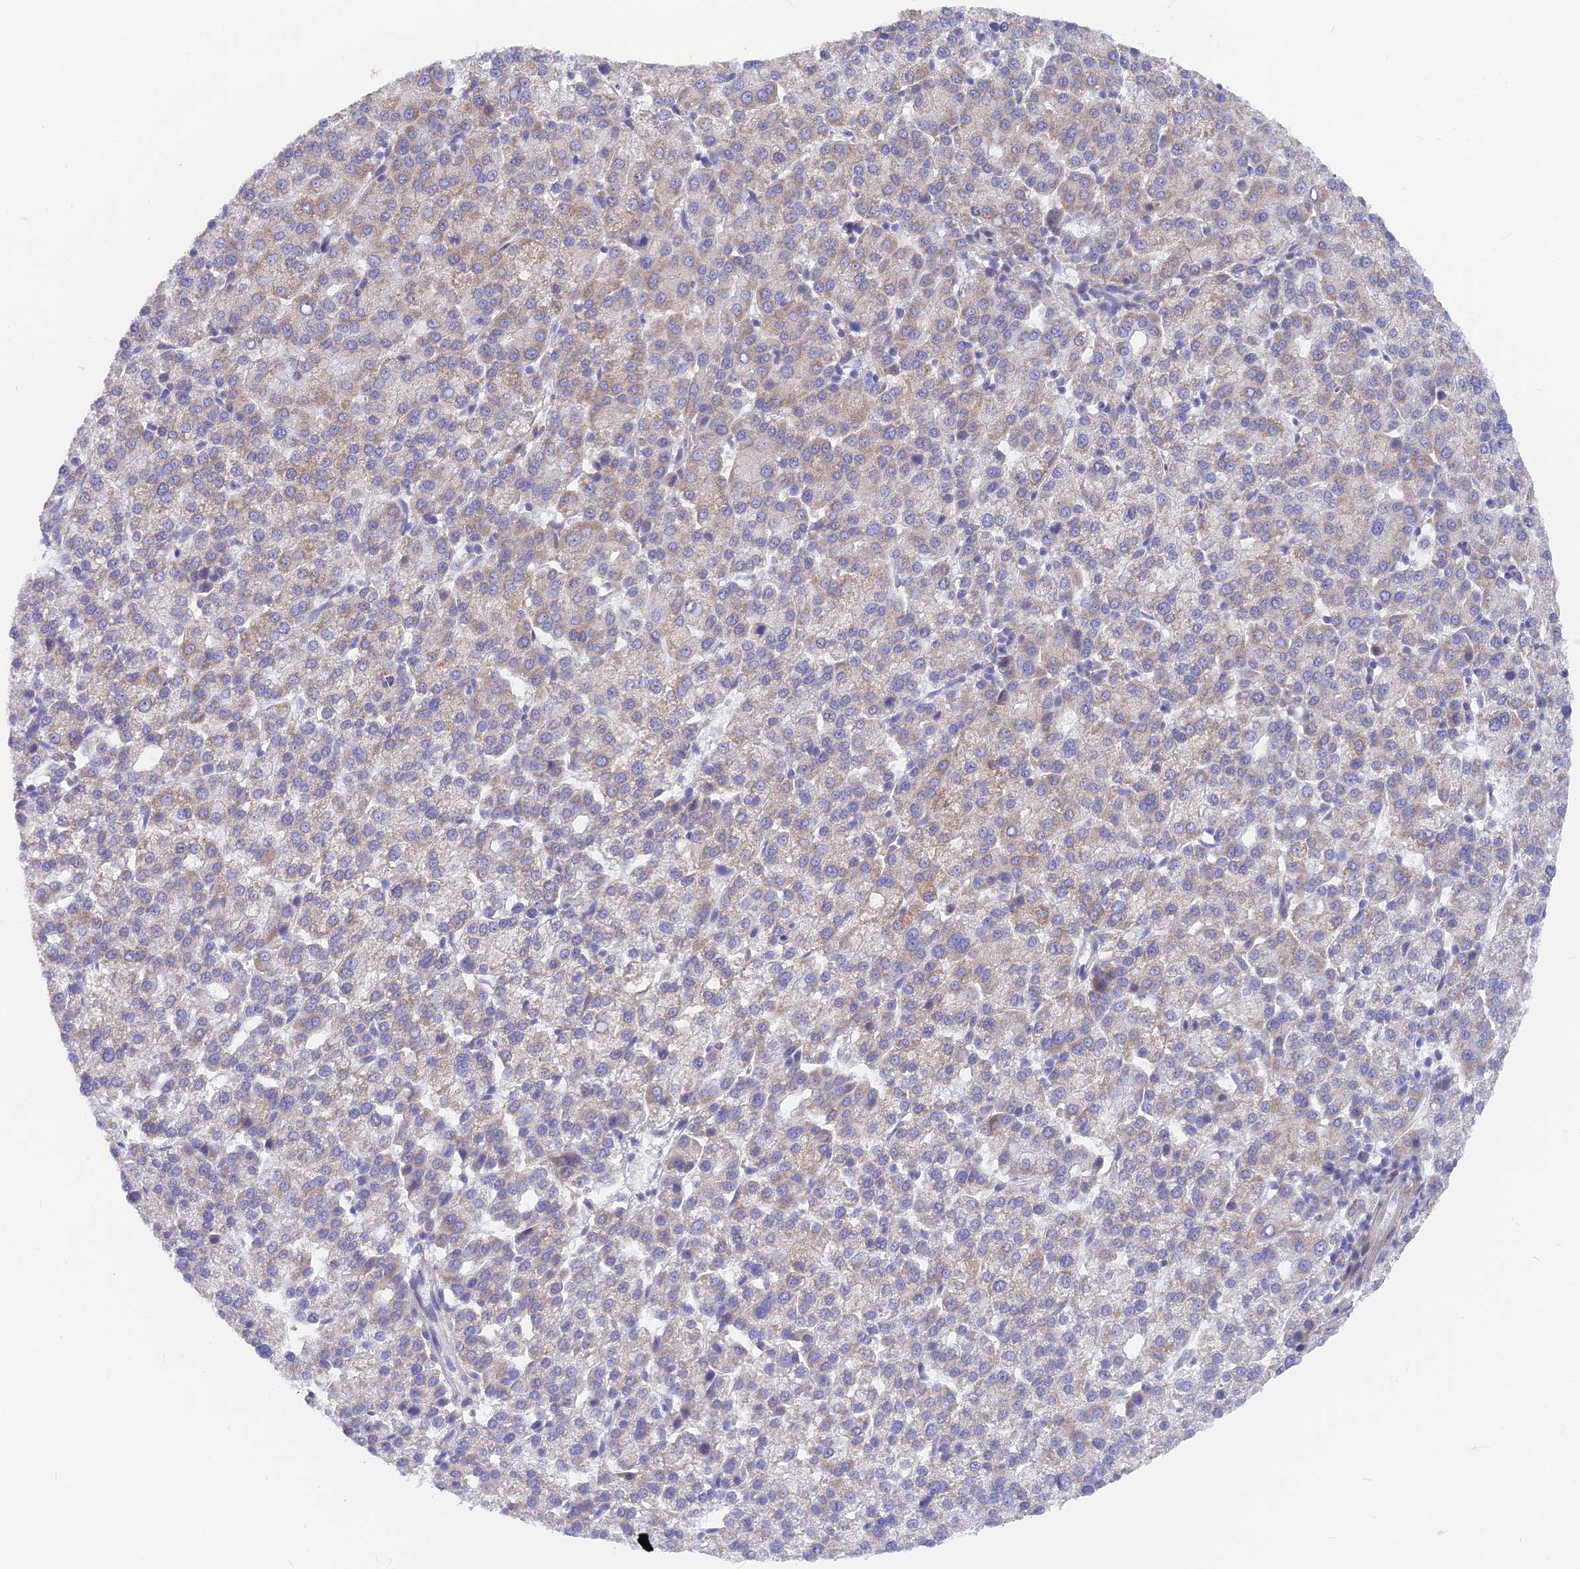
{"staining": {"intensity": "weak", "quantity": "25%-75%", "location": "cytoplasmic/membranous"}, "tissue": "liver cancer", "cell_type": "Tumor cells", "image_type": "cancer", "snomed": [{"axis": "morphology", "description": "Carcinoma, Hepatocellular, NOS"}, {"axis": "topography", "description": "Liver"}], "caption": "Immunohistochemistry micrograph of neoplastic tissue: liver cancer (hepatocellular carcinoma) stained using IHC exhibits low levels of weak protein expression localized specifically in the cytoplasmic/membranous of tumor cells, appearing as a cytoplasmic/membranous brown color.", "gene": "PLAC9", "patient": {"sex": "female", "age": 58}}